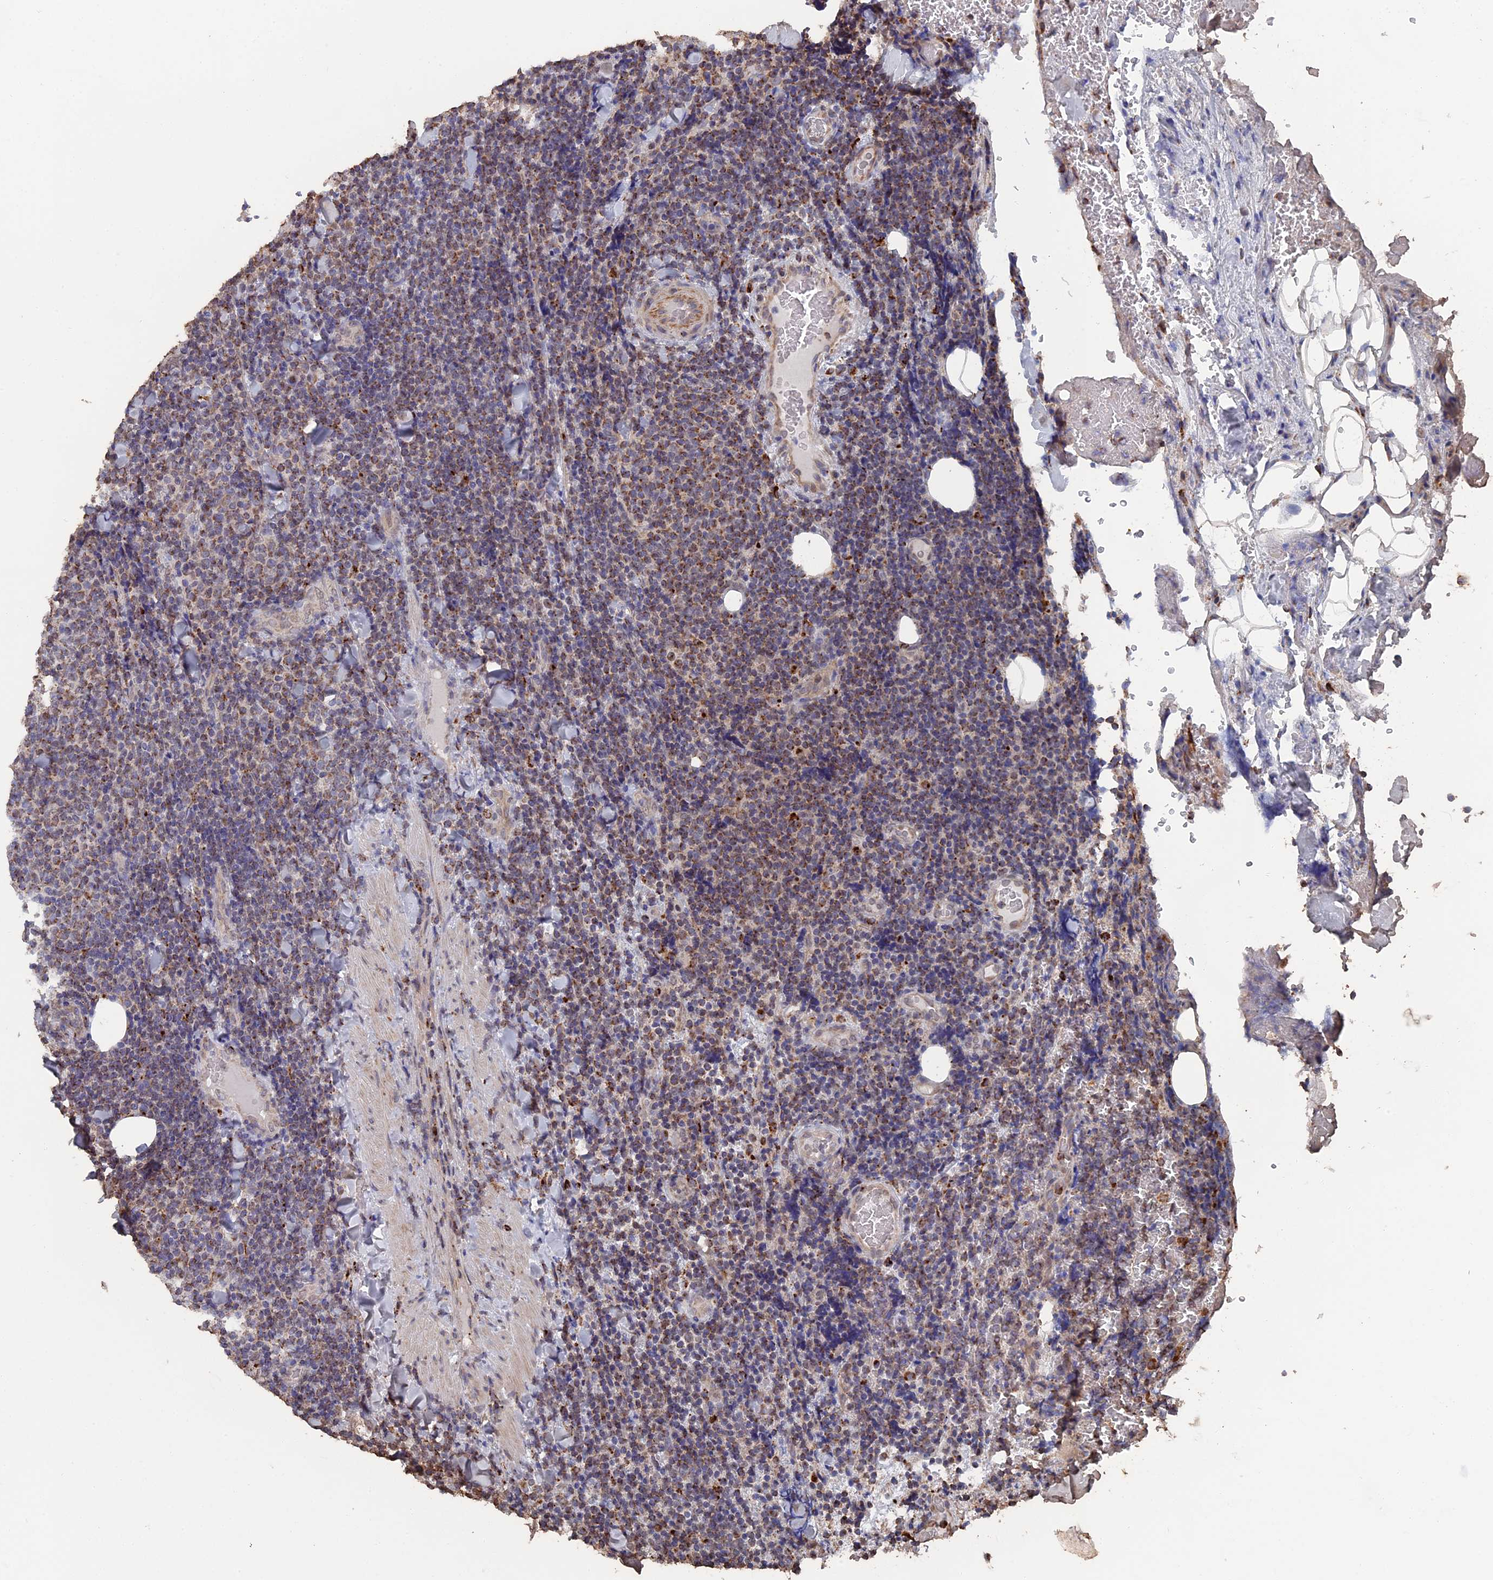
{"staining": {"intensity": "moderate", "quantity": "25%-75%", "location": "cytoplasmic/membranous"}, "tissue": "lymphoma", "cell_type": "Tumor cells", "image_type": "cancer", "snomed": [{"axis": "morphology", "description": "Malignant lymphoma, non-Hodgkin's type, Low grade"}, {"axis": "topography", "description": "Lymph node"}], "caption": "An IHC photomicrograph of tumor tissue is shown. Protein staining in brown labels moderate cytoplasmic/membranous positivity in lymphoma within tumor cells.", "gene": "SMG9", "patient": {"sex": "male", "age": 66}}